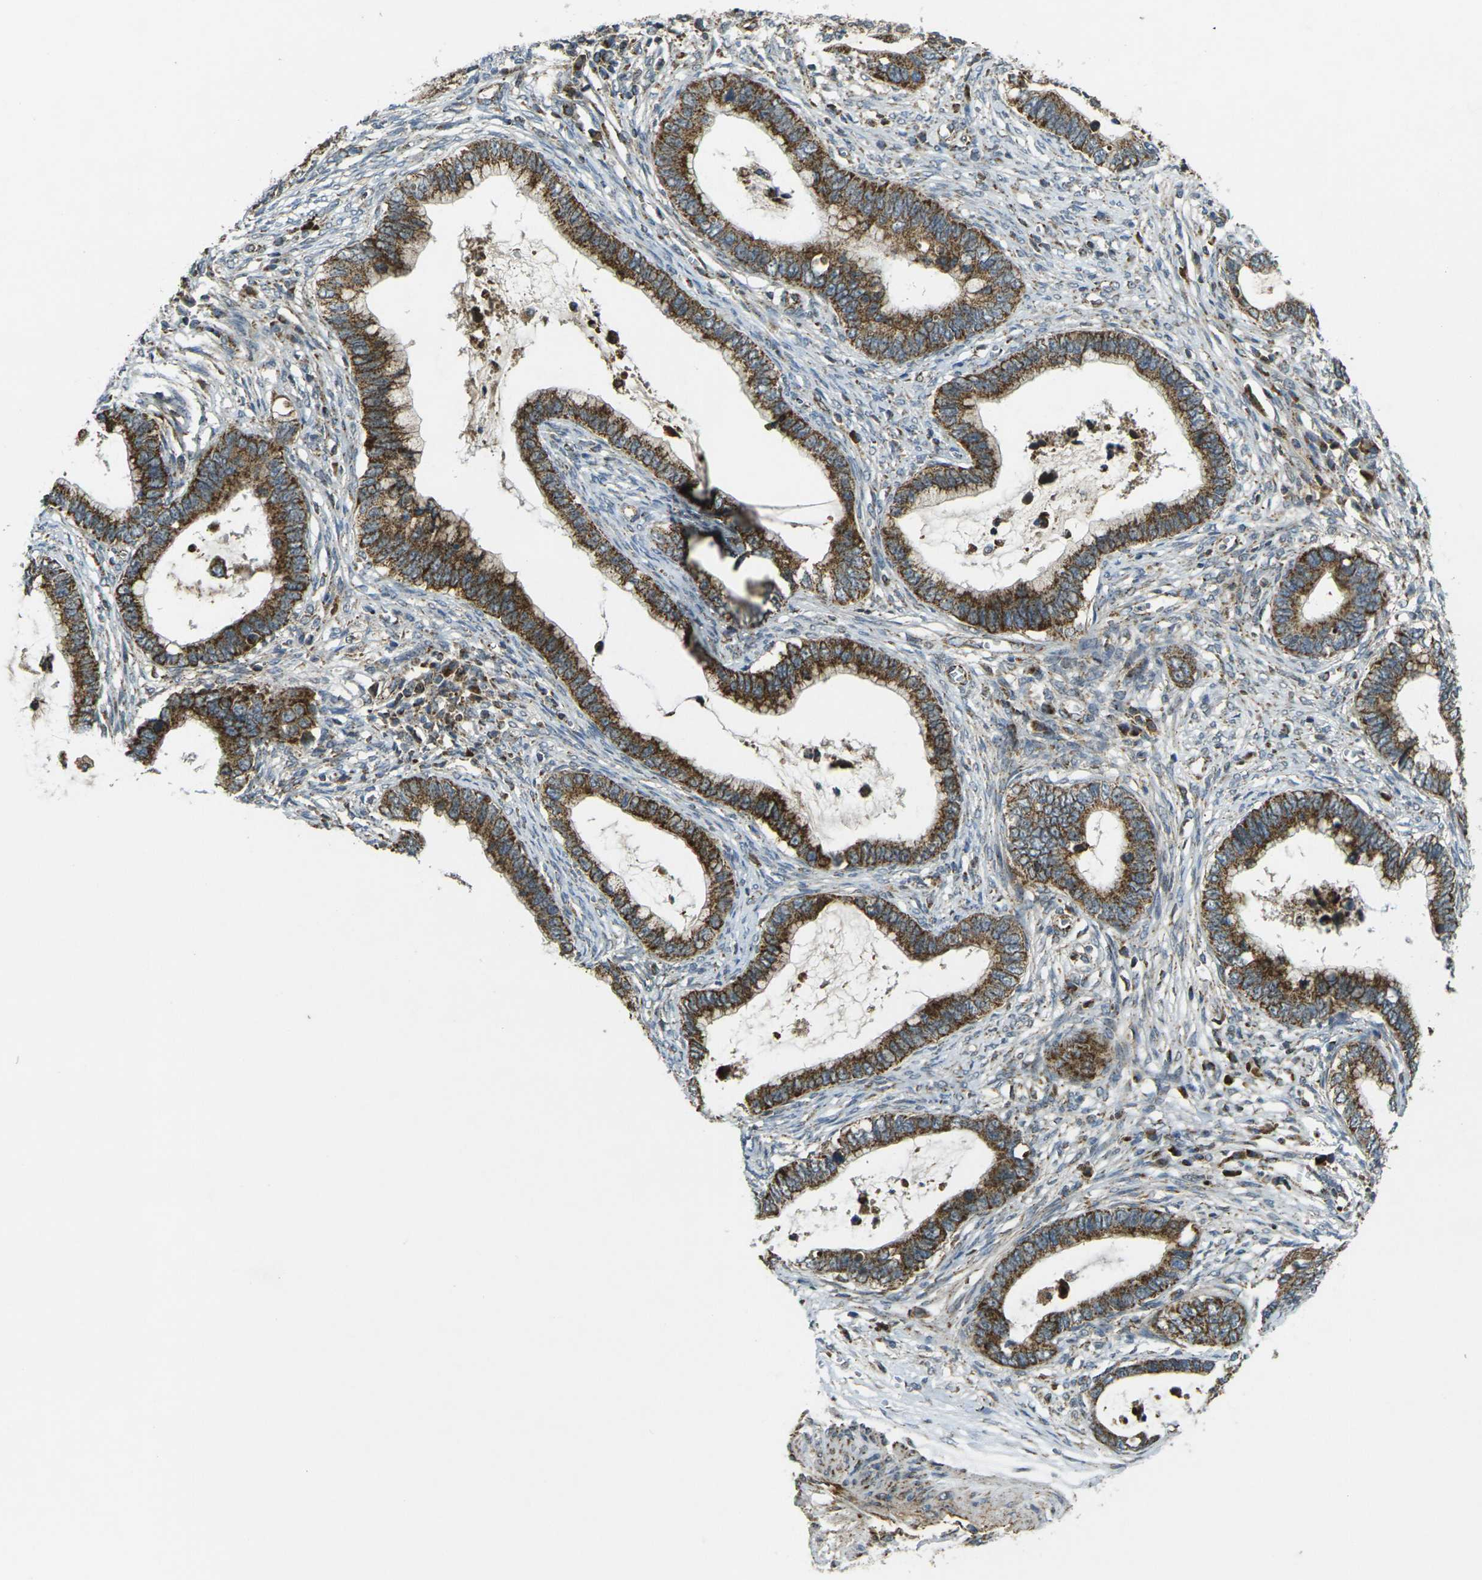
{"staining": {"intensity": "strong", "quantity": ">75%", "location": "cytoplasmic/membranous"}, "tissue": "cervical cancer", "cell_type": "Tumor cells", "image_type": "cancer", "snomed": [{"axis": "morphology", "description": "Adenocarcinoma, NOS"}, {"axis": "topography", "description": "Cervix"}], "caption": "Cervical cancer stained with DAB immunohistochemistry (IHC) exhibits high levels of strong cytoplasmic/membranous staining in about >75% of tumor cells.", "gene": "IGF1R", "patient": {"sex": "female", "age": 44}}